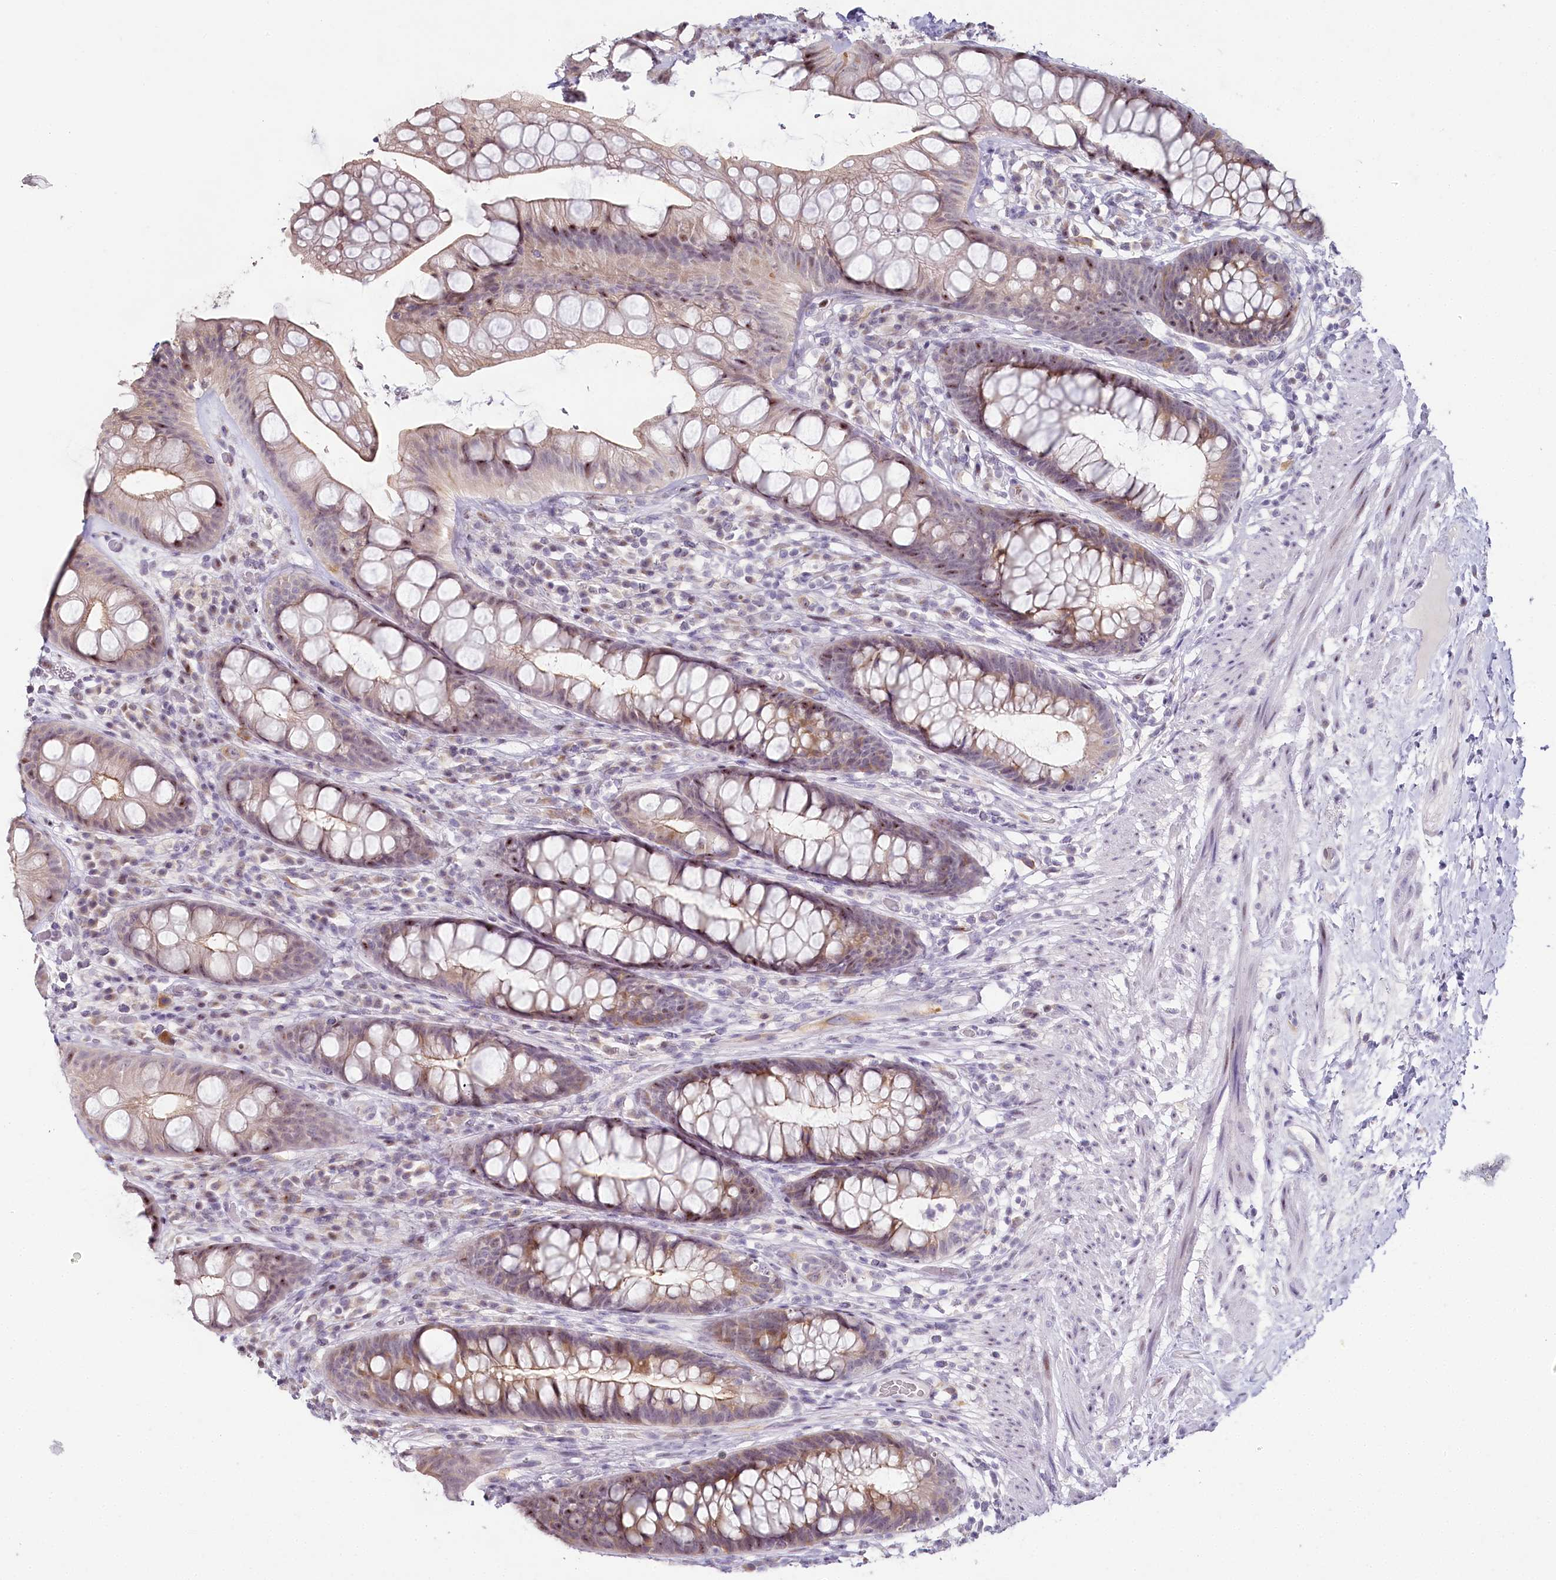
{"staining": {"intensity": "moderate", "quantity": "25%-75%", "location": "cytoplasmic/membranous,nuclear"}, "tissue": "rectum", "cell_type": "Glandular cells", "image_type": "normal", "snomed": [{"axis": "morphology", "description": "Normal tissue, NOS"}, {"axis": "topography", "description": "Rectum"}], "caption": "Immunohistochemical staining of benign rectum demonstrates moderate cytoplasmic/membranous,nuclear protein staining in approximately 25%-75% of glandular cells.", "gene": "HPD", "patient": {"sex": "male", "age": 74}}